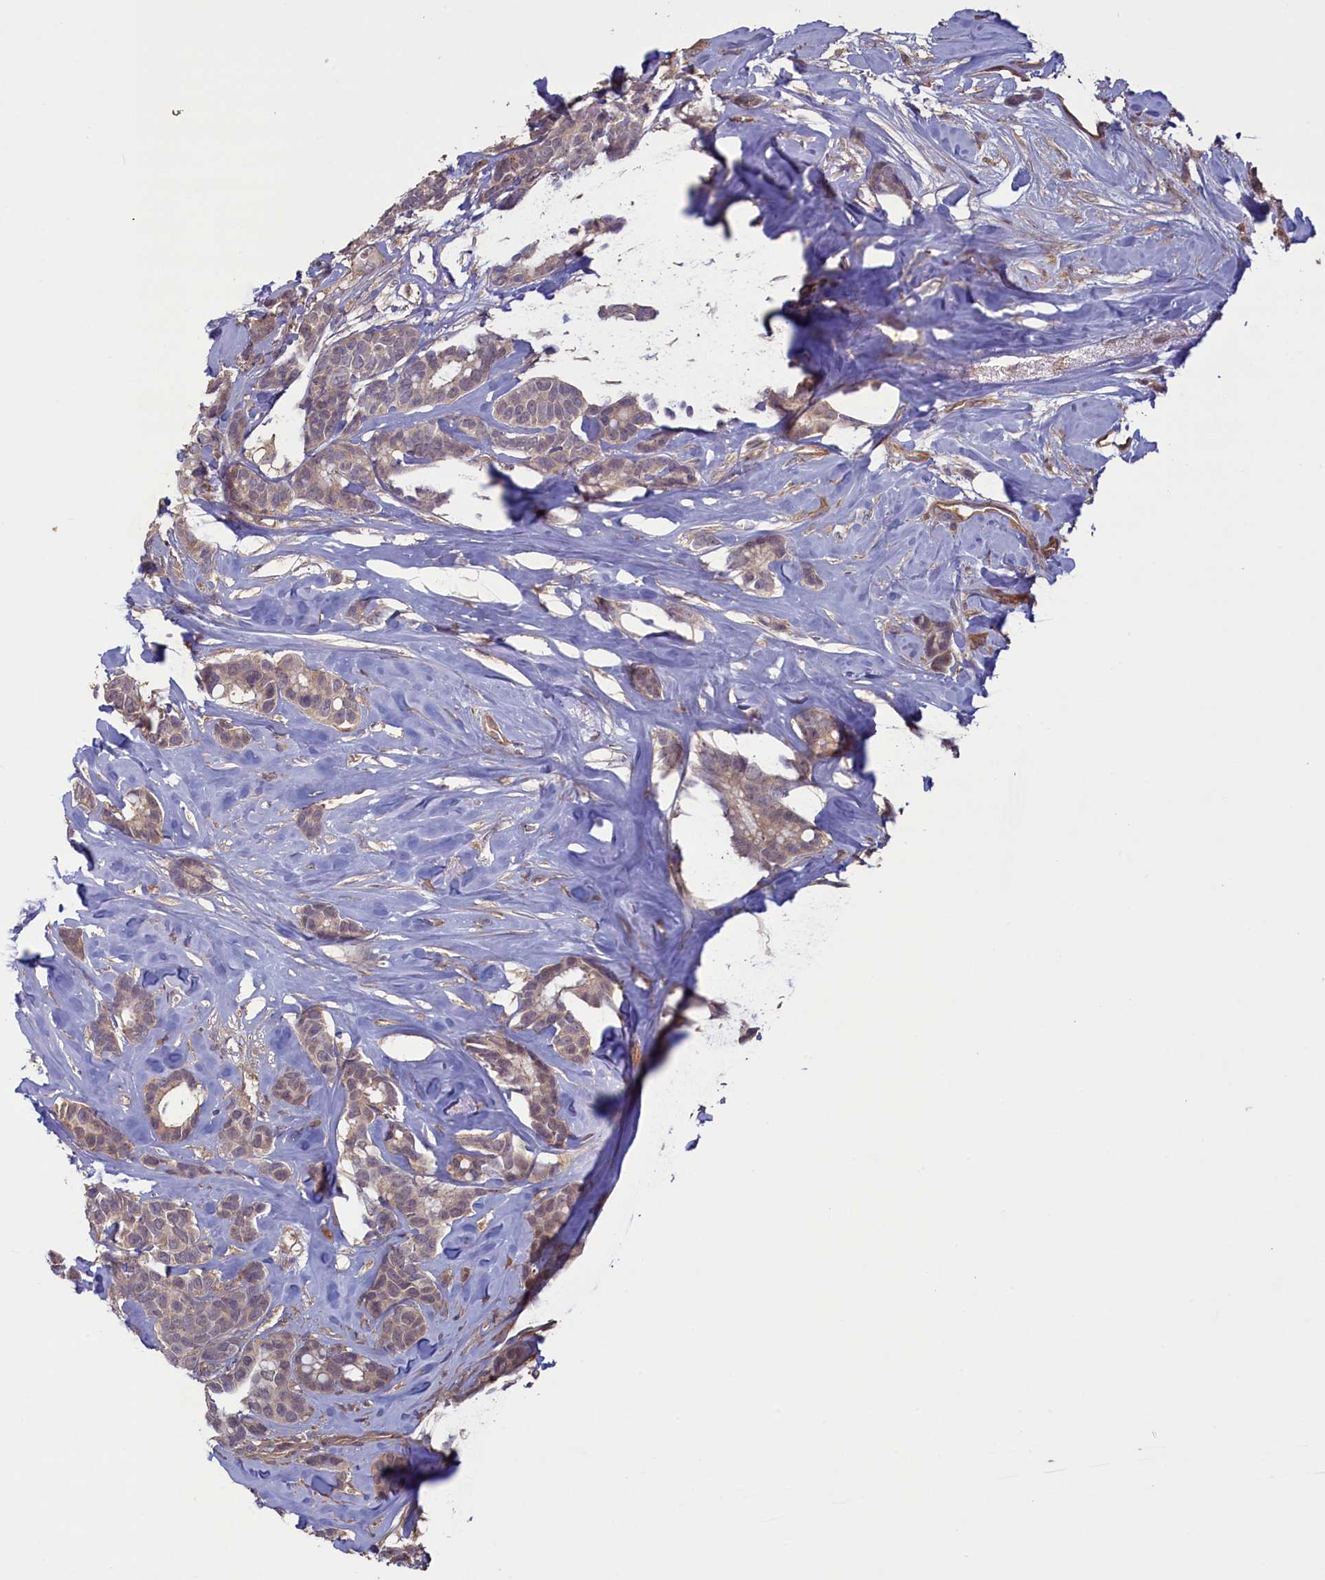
{"staining": {"intensity": "weak", "quantity": "<25%", "location": "cytoplasmic/membranous"}, "tissue": "breast cancer", "cell_type": "Tumor cells", "image_type": "cancer", "snomed": [{"axis": "morphology", "description": "Duct carcinoma"}, {"axis": "topography", "description": "Breast"}], "caption": "Immunohistochemistry (IHC) photomicrograph of human breast cancer (infiltrating ductal carcinoma) stained for a protein (brown), which shows no positivity in tumor cells. (IHC, brightfield microscopy, high magnification).", "gene": "CIAO2B", "patient": {"sex": "female", "age": 87}}